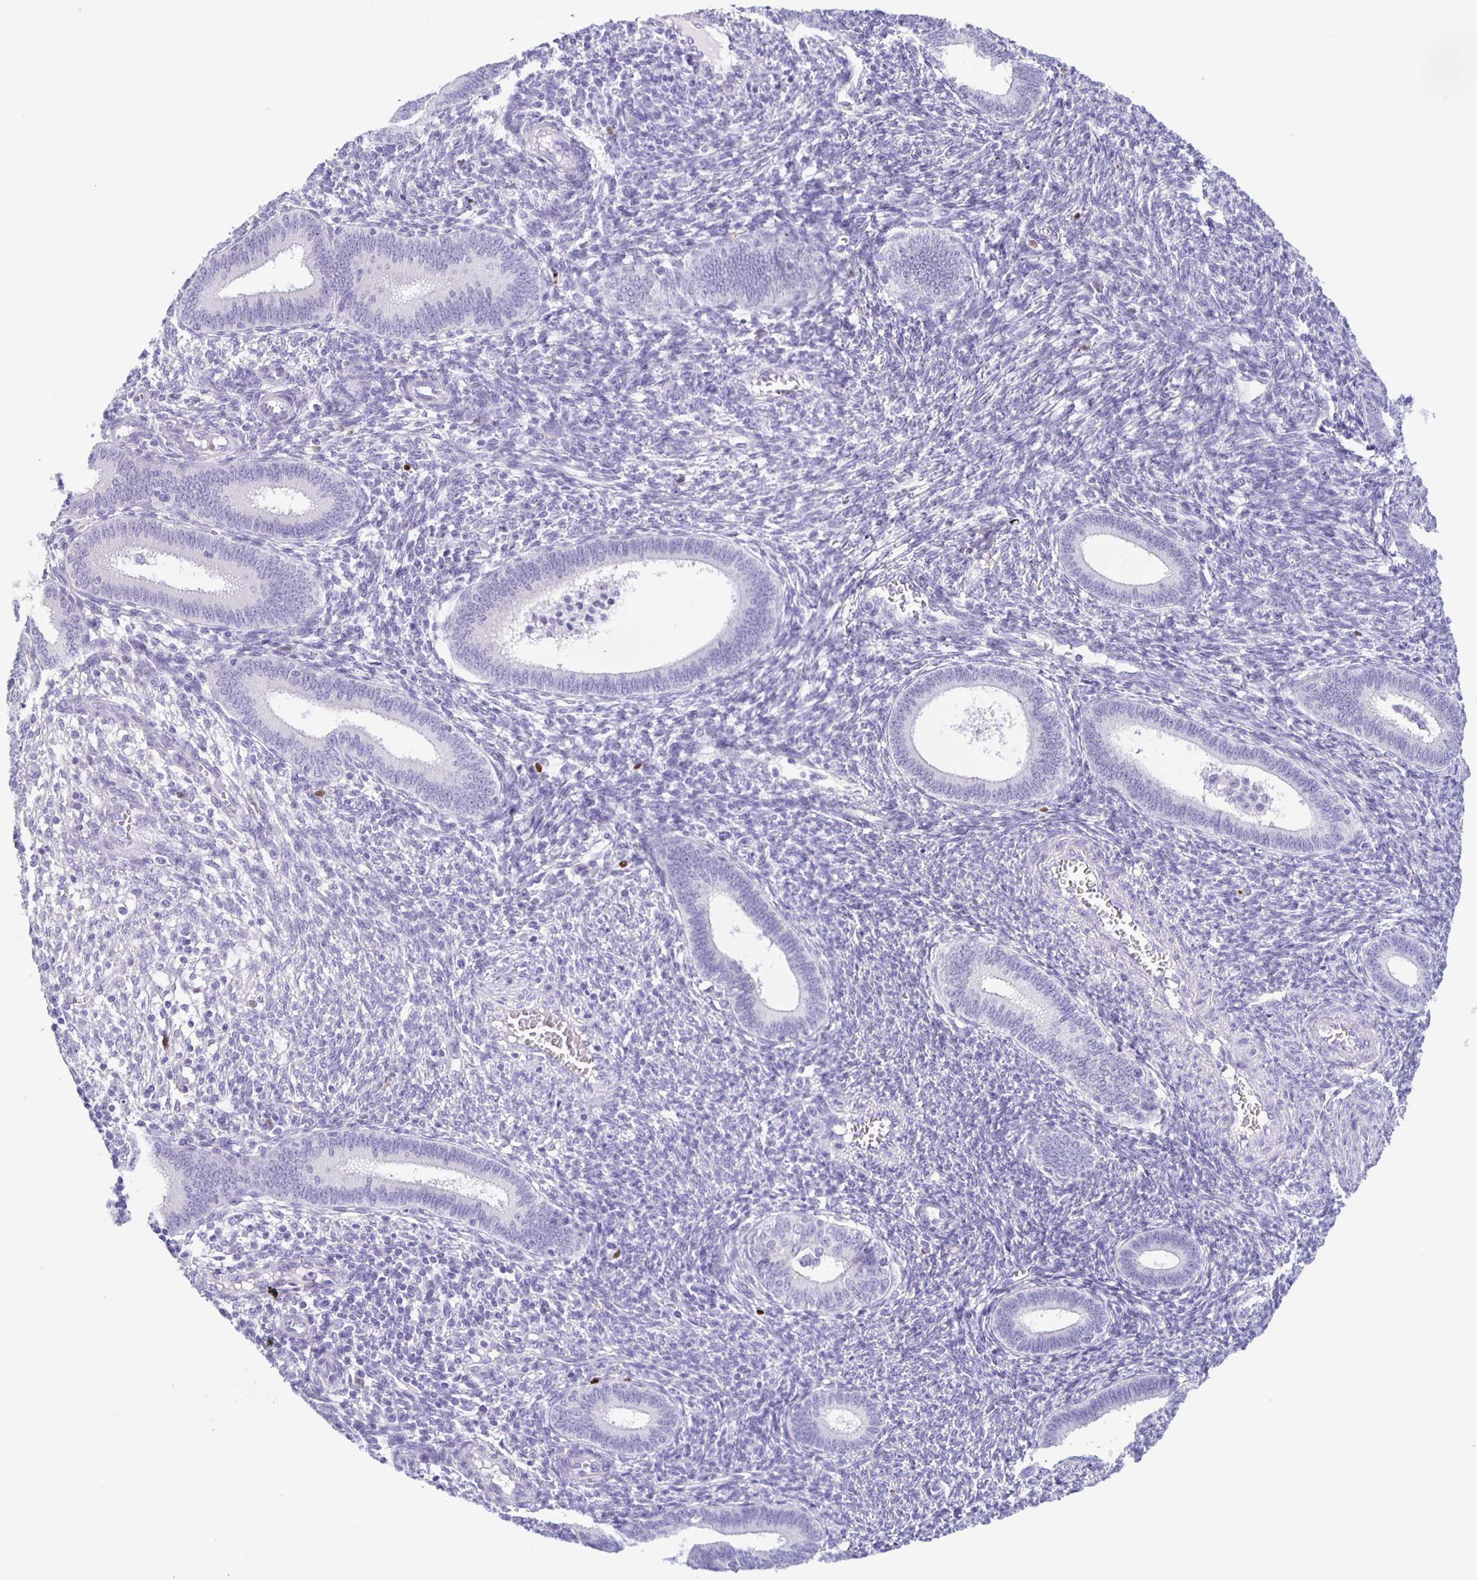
{"staining": {"intensity": "negative", "quantity": "none", "location": "none"}, "tissue": "endometrium", "cell_type": "Cells in endometrial stroma", "image_type": "normal", "snomed": [{"axis": "morphology", "description": "Normal tissue, NOS"}, {"axis": "topography", "description": "Endometrium"}], "caption": "High magnification brightfield microscopy of normal endometrium stained with DAB (brown) and counterstained with hematoxylin (blue): cells in endometrial stroma show no significant expression. Brightfield microscopy of immunohistochemistry (IHC) stained with DAB (brown) and hematoxylin (blue), captured at high magnification.", "gene": "TGIF2LX", "patient": {"sex": "female", "age": 41}}